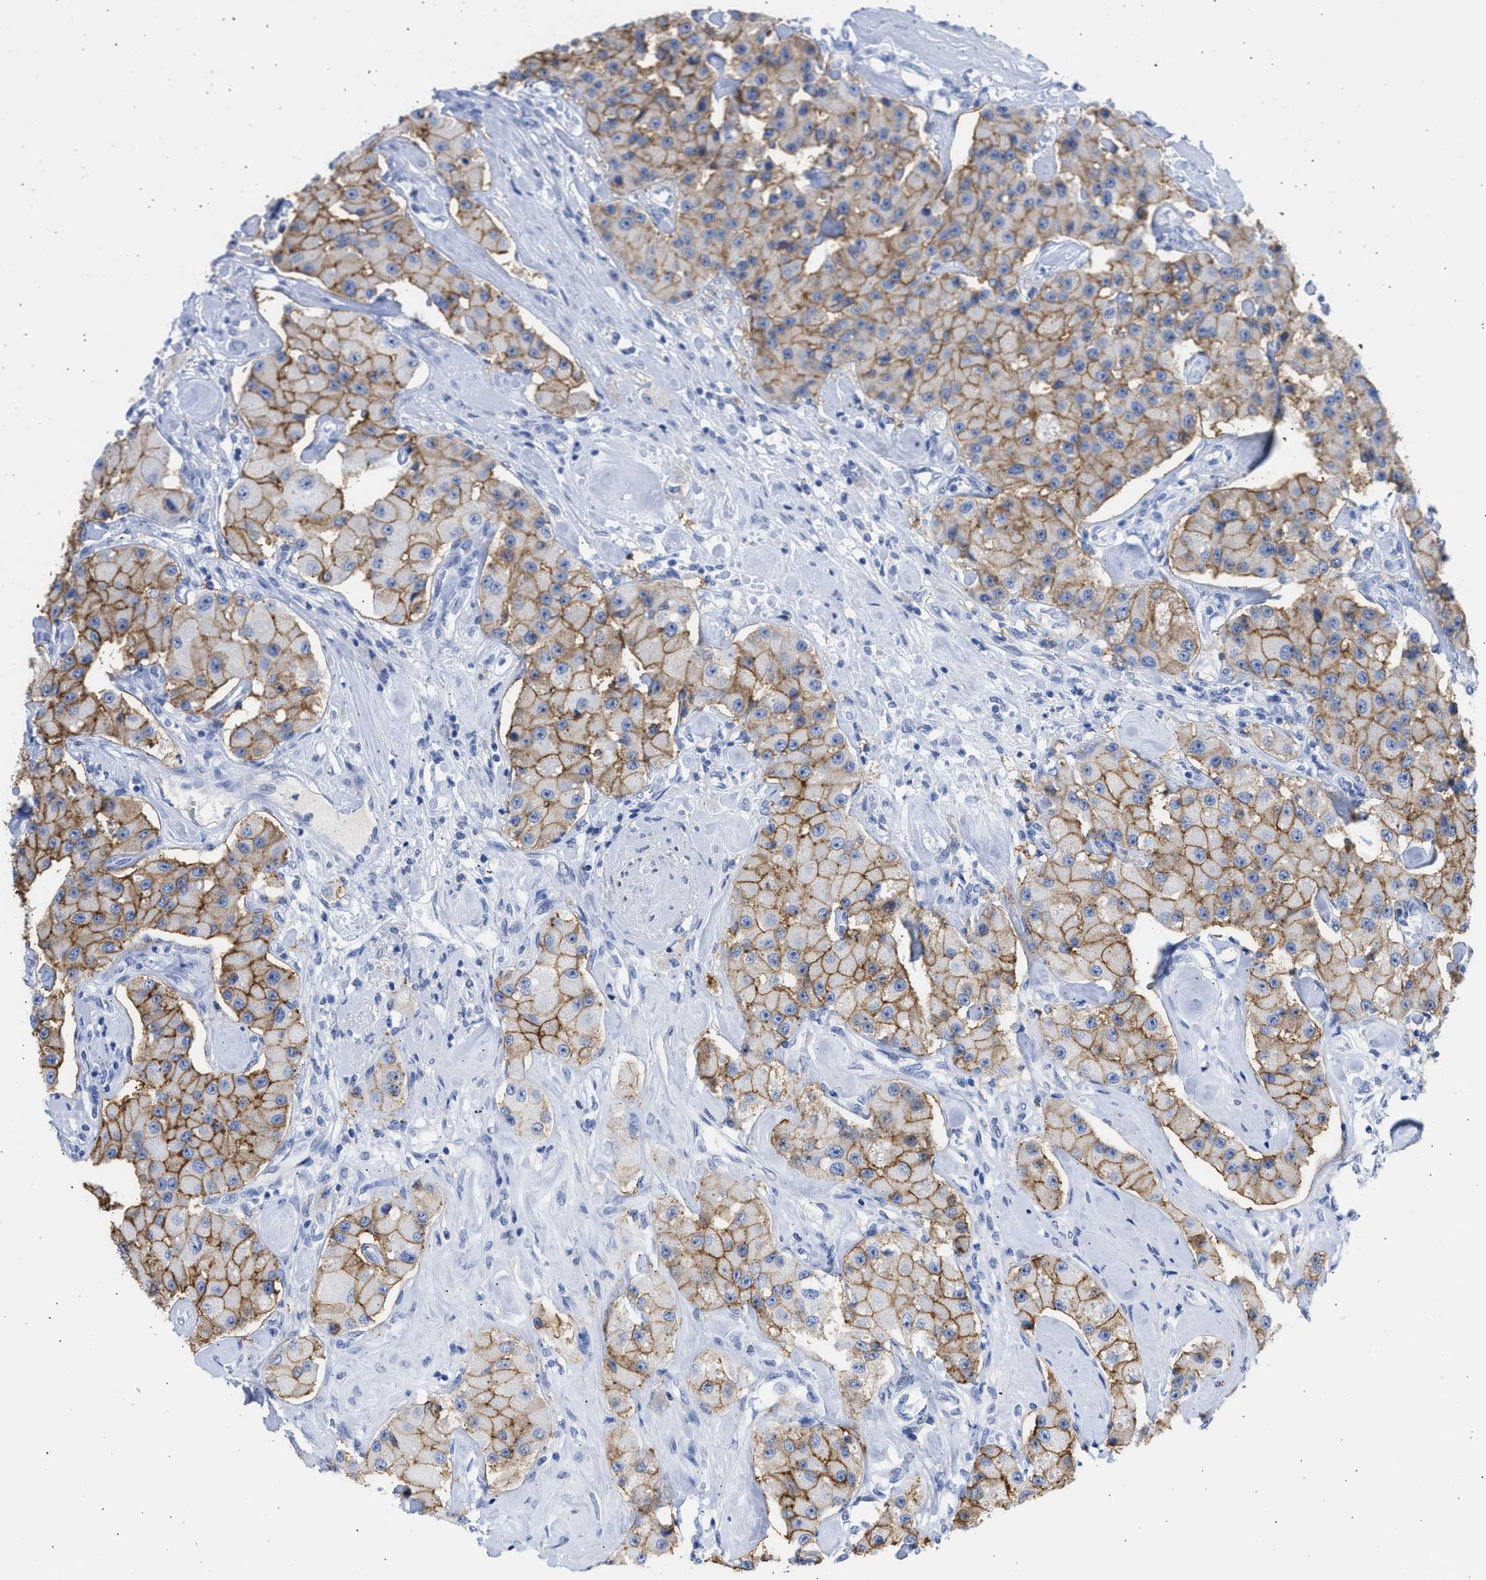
{"staining": {"intensity": "moderate", "quantity": ">75%", "location": "cytoplasmic/membranous"}, "tissue": "carcinoid", "cell_type": "Tumor cells", "image_type": "cancer", "snomed": [{"axis": "morphology", "description": "Carcinoid, malignant, NOS"}, {"axis": "topography", "description": "Pancreas"}], "caption": "High-power microscopy captured an immunohistochemistry photomicrograph of malignant carcinoid, revealing moderate cytoplasmic/membranous positivity in approximately >75% of tumor cells.", "gene": "RSPH1", "patient": {"sex": "male", "age": 41}}